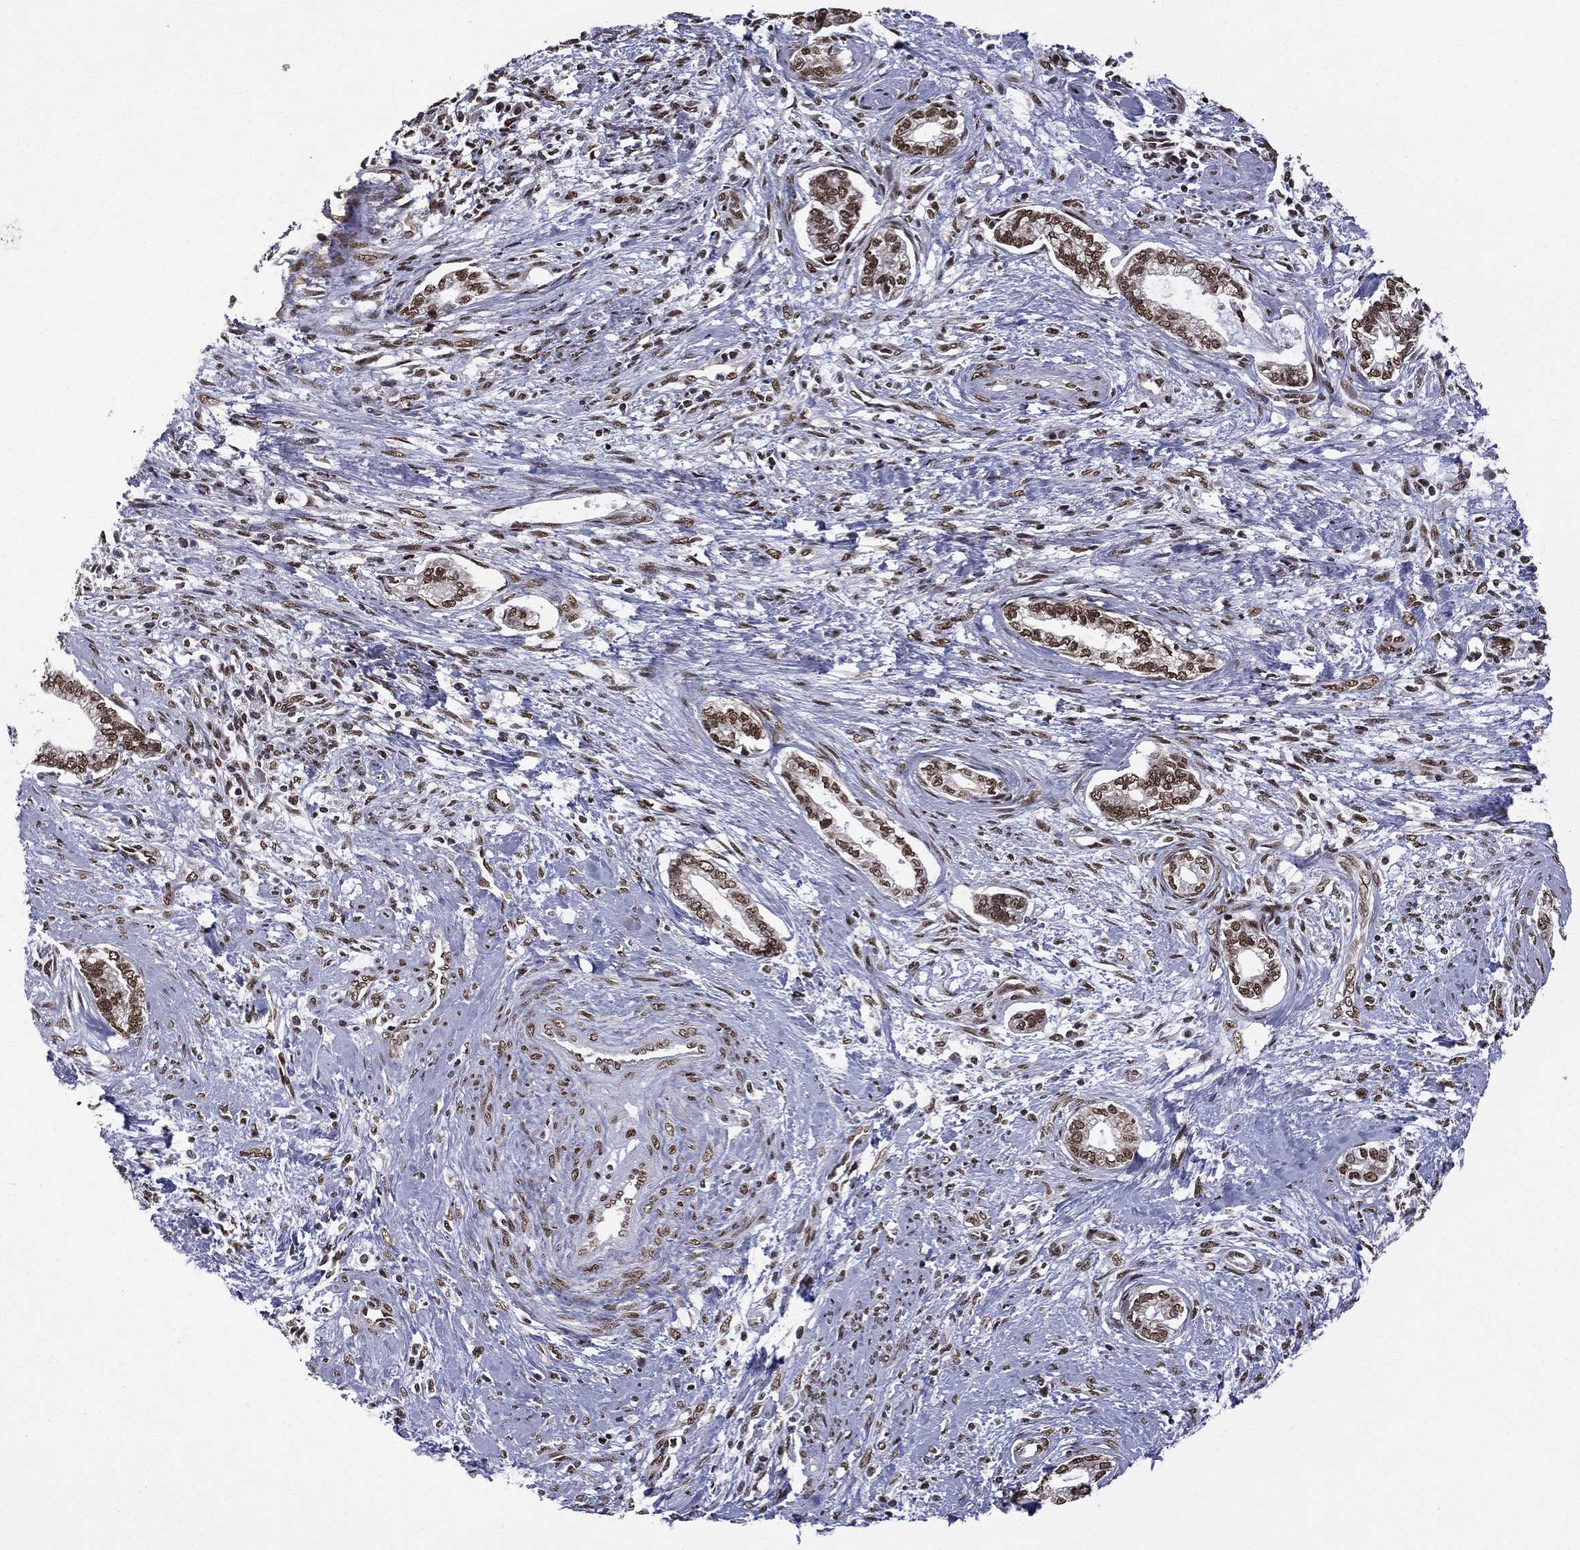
{"staining": {"intensity": "strong", "quantity": ">75%", "location": "nuclear"}, "tissue": "cervical cancer", "cell_type": "Tumor cells", "image_type": "cancer", "snomed": [{"axis": "morphology", "description": "Adenocarcinoma, NOS"}, {"axis": "topography", "description": "Cervix"}], "caption": "Protein analysis of cervical adenocarcinoma tissue shows strong nuclear staining in about >75% of tumor cells.", "gene": "C5orf24", "patient": {"sex": "female", "age": 62}}